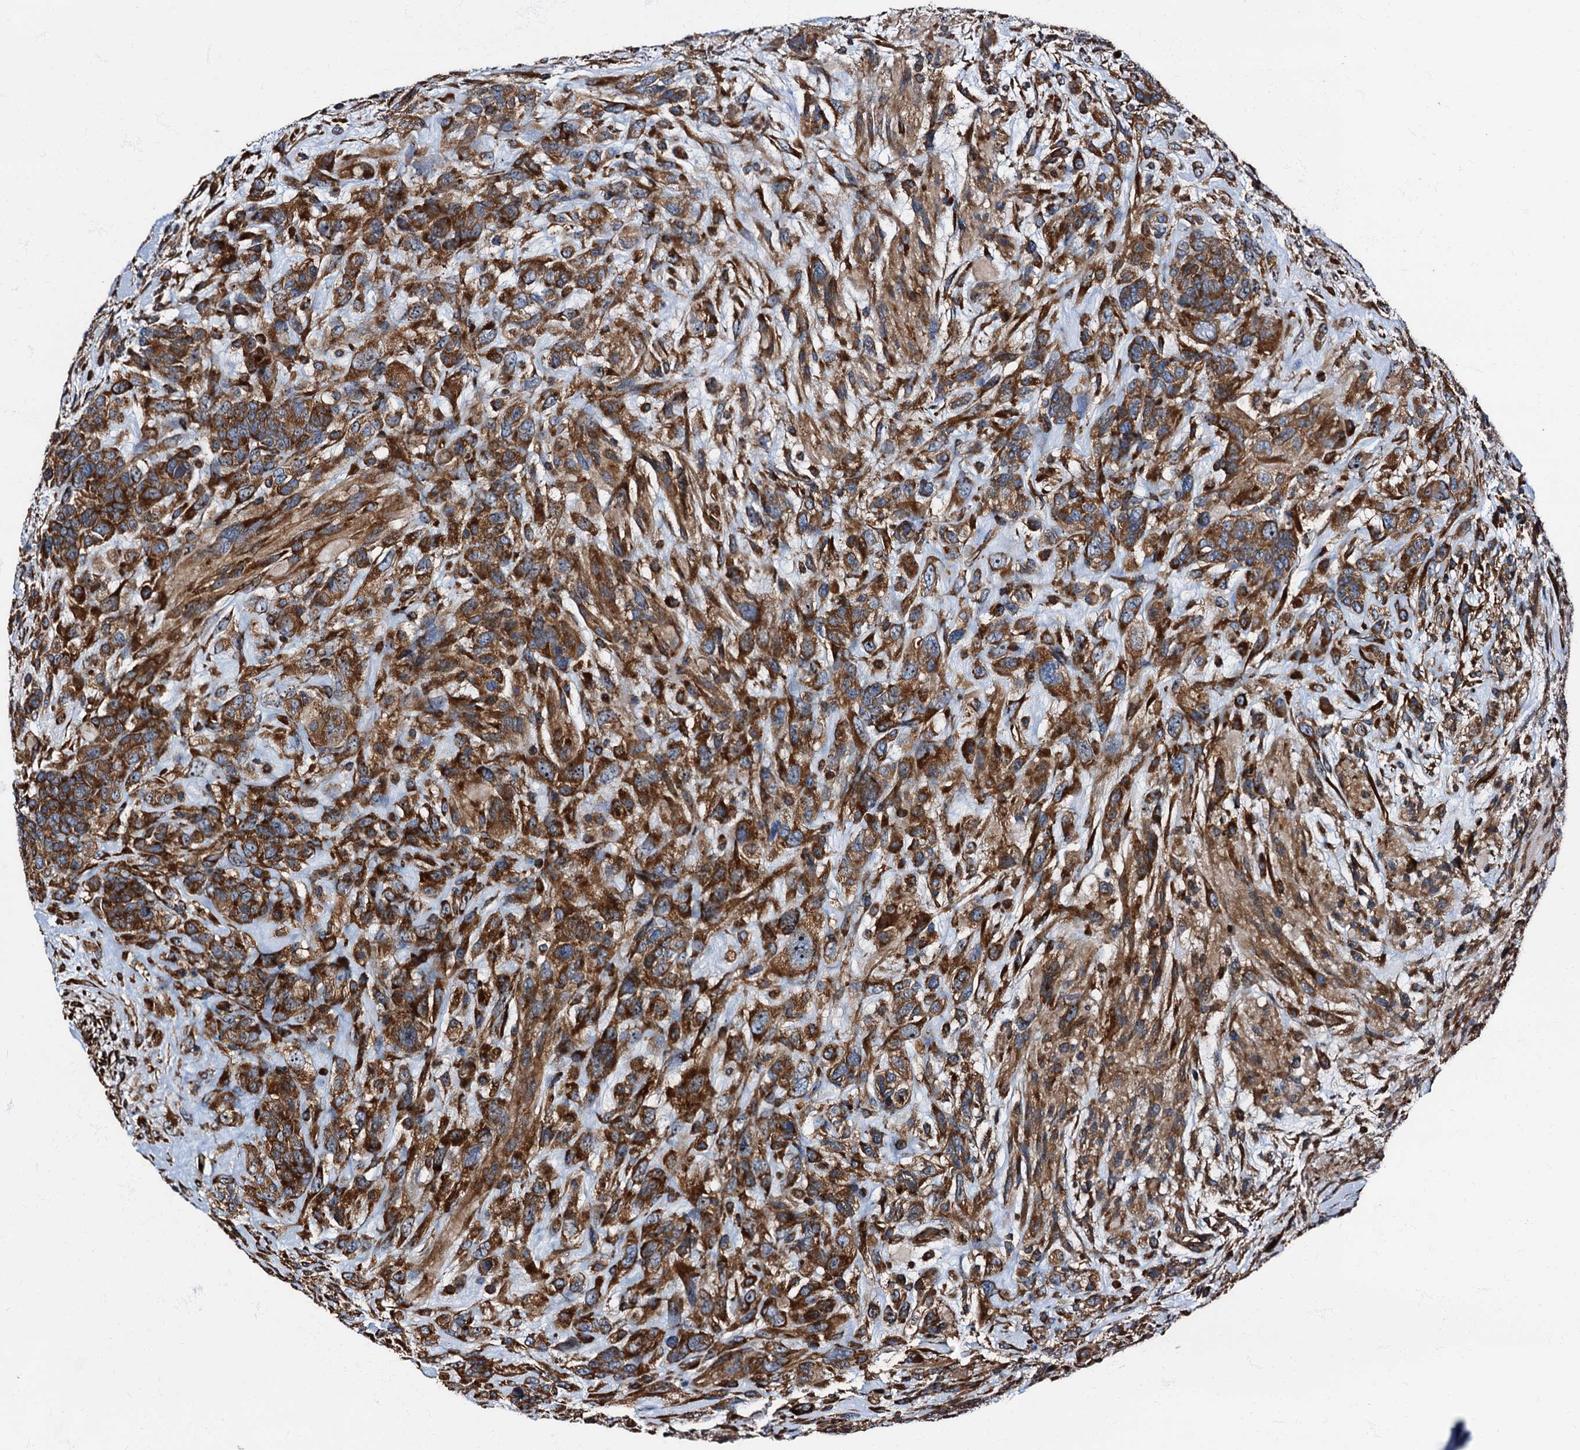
{"staining": {"intensity": "strong", "quantity": ">75%", "location": "cytoplasmic/membranous"}, "tissue": "glioma", "cell_type": "Tumor cells", "image_type": "cancer", "snomed": [{"axis": "morphology", "description": "Glioma, malignant, High grade"}, {"axis": "topography", "description": "Brain"}], "caption": "About >75% of tumor cells in glioma reveal strong cytoplasmic/membranous protein staining as visualized by brown immunohistochemical staining.", "gene": "ATP2C1", "patient": {"sex": "male", "age": 61}}